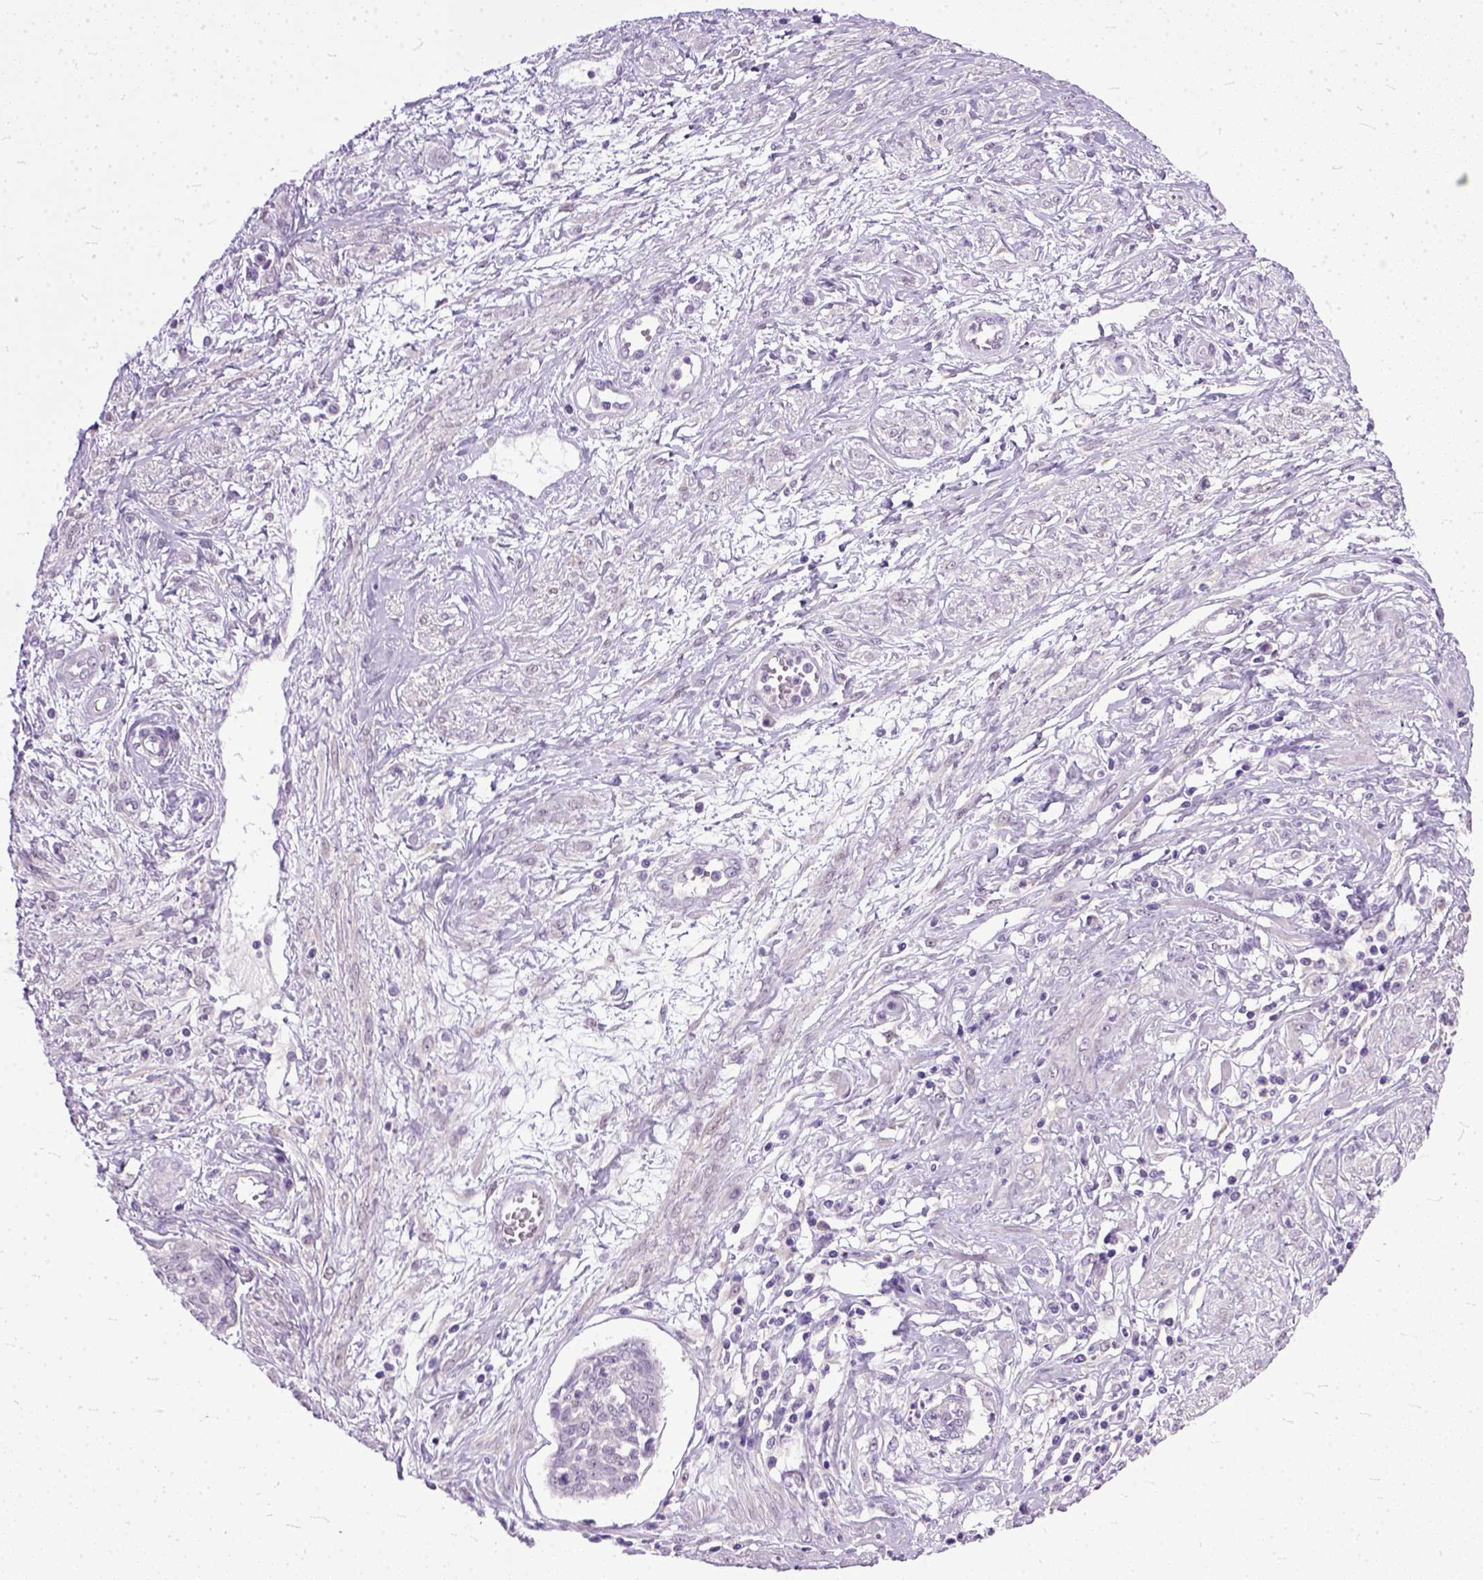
{"staining": {"intensity": "negative", "quantity": "none", "location": "none"}, "tissue": "cervical cancer", "cell_type": "Tumor cells", "image_type": "cancer", "snomed": [{"axis": "morphology", "description": "Squamous cell carcinoma, NOS"}, {"axis": "topography", "description": "Cervix"}], "caption": "Cervical cancer was stained to show a protein in brown. There is no significant expression in tumor cells. (DAB IHC visualized using brightfield microscopy, high magnification).", "gene": "TCEAL7", "patient": {"sex": "female", "age": 34}}